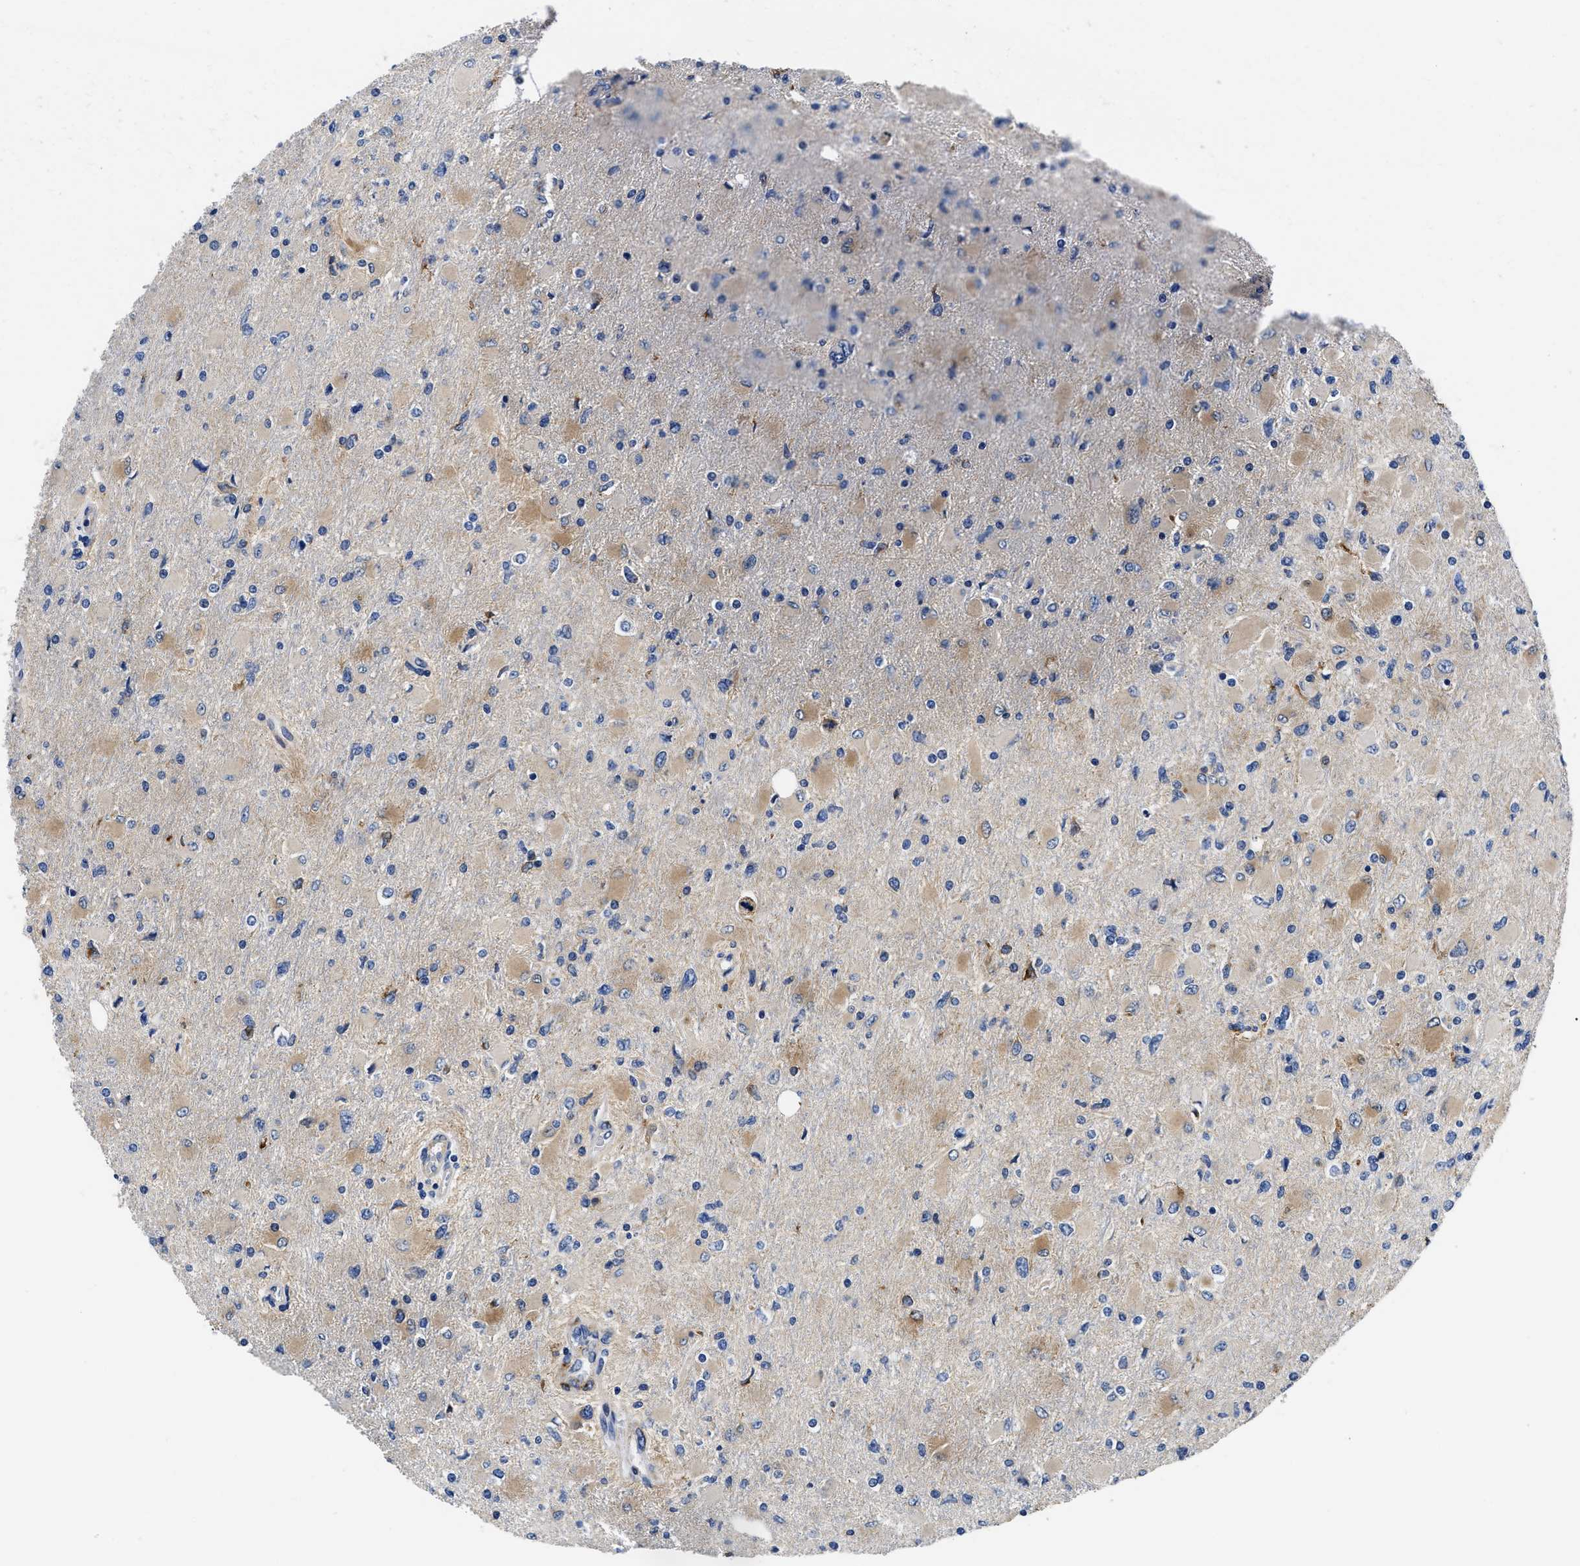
{"staining": {"intensity": "moderate", "quantity": "25%-75%", "location": "cytoplasmic/membranous"}, "tissue": "glioma", "cell_type": "Tumor cells", "image_type": "cancer", "snomed": [{"axis": "morphology", "description": "Glioma, malignant, High grade"}, {"axis": "topography", "description": "Cerebral cortex"}], "caption": "Immunohistochemistry (IHC) (DAB) staining of malignant high-grade glioma demonstrates moderate cytoplasmic/membranous protein expression in approximately 25%-75% of tumor cells. (DAB (3,3'-diaminobenzidine) IHC, brown staining for protein, blue staining for nuclei).", "gene": "SLC35F1", "patient": {"sex": "female", "age": 36}}